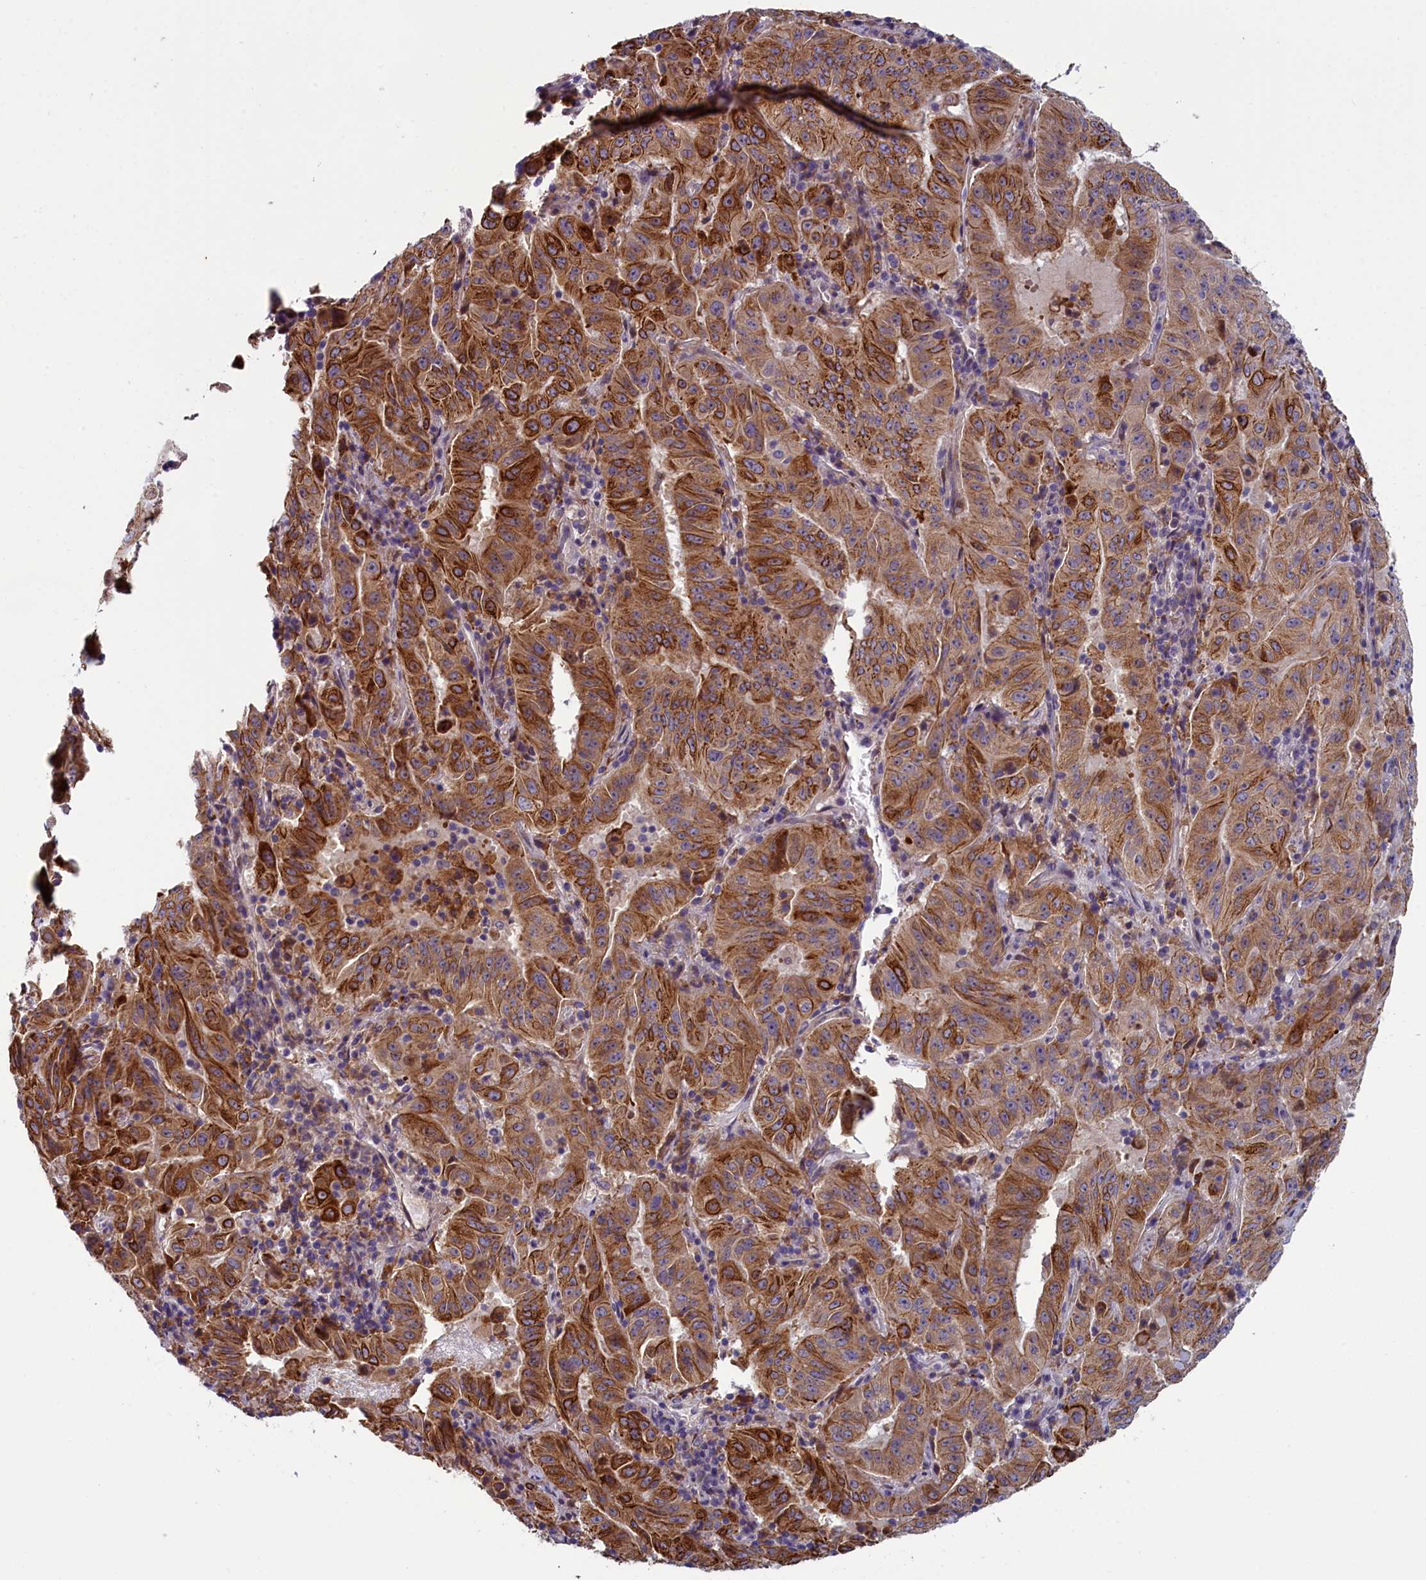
{"staining": {"intensity": "strong", "quantity": "25%-75%", "location": "cytoplasmic/membranous"}, "tissue": "pancreatic cancer", "cell_type": "Tumor cells", "image_type": "cancer", "snomed": [{"axis": "morphology", "description": "Adenocarcinoma, NOS"}, {"axis": "topography", "description": "Pancreas"}], "caption": "There is high levels of strong cytoplasmic/membranous expression in tumor cells of pancreatic adenocarcinoma, as demonstrated by immunohistochemical staining (brown color).", "gene": "ANKRD39", "patient": {"sex": "male", "age": 63}}